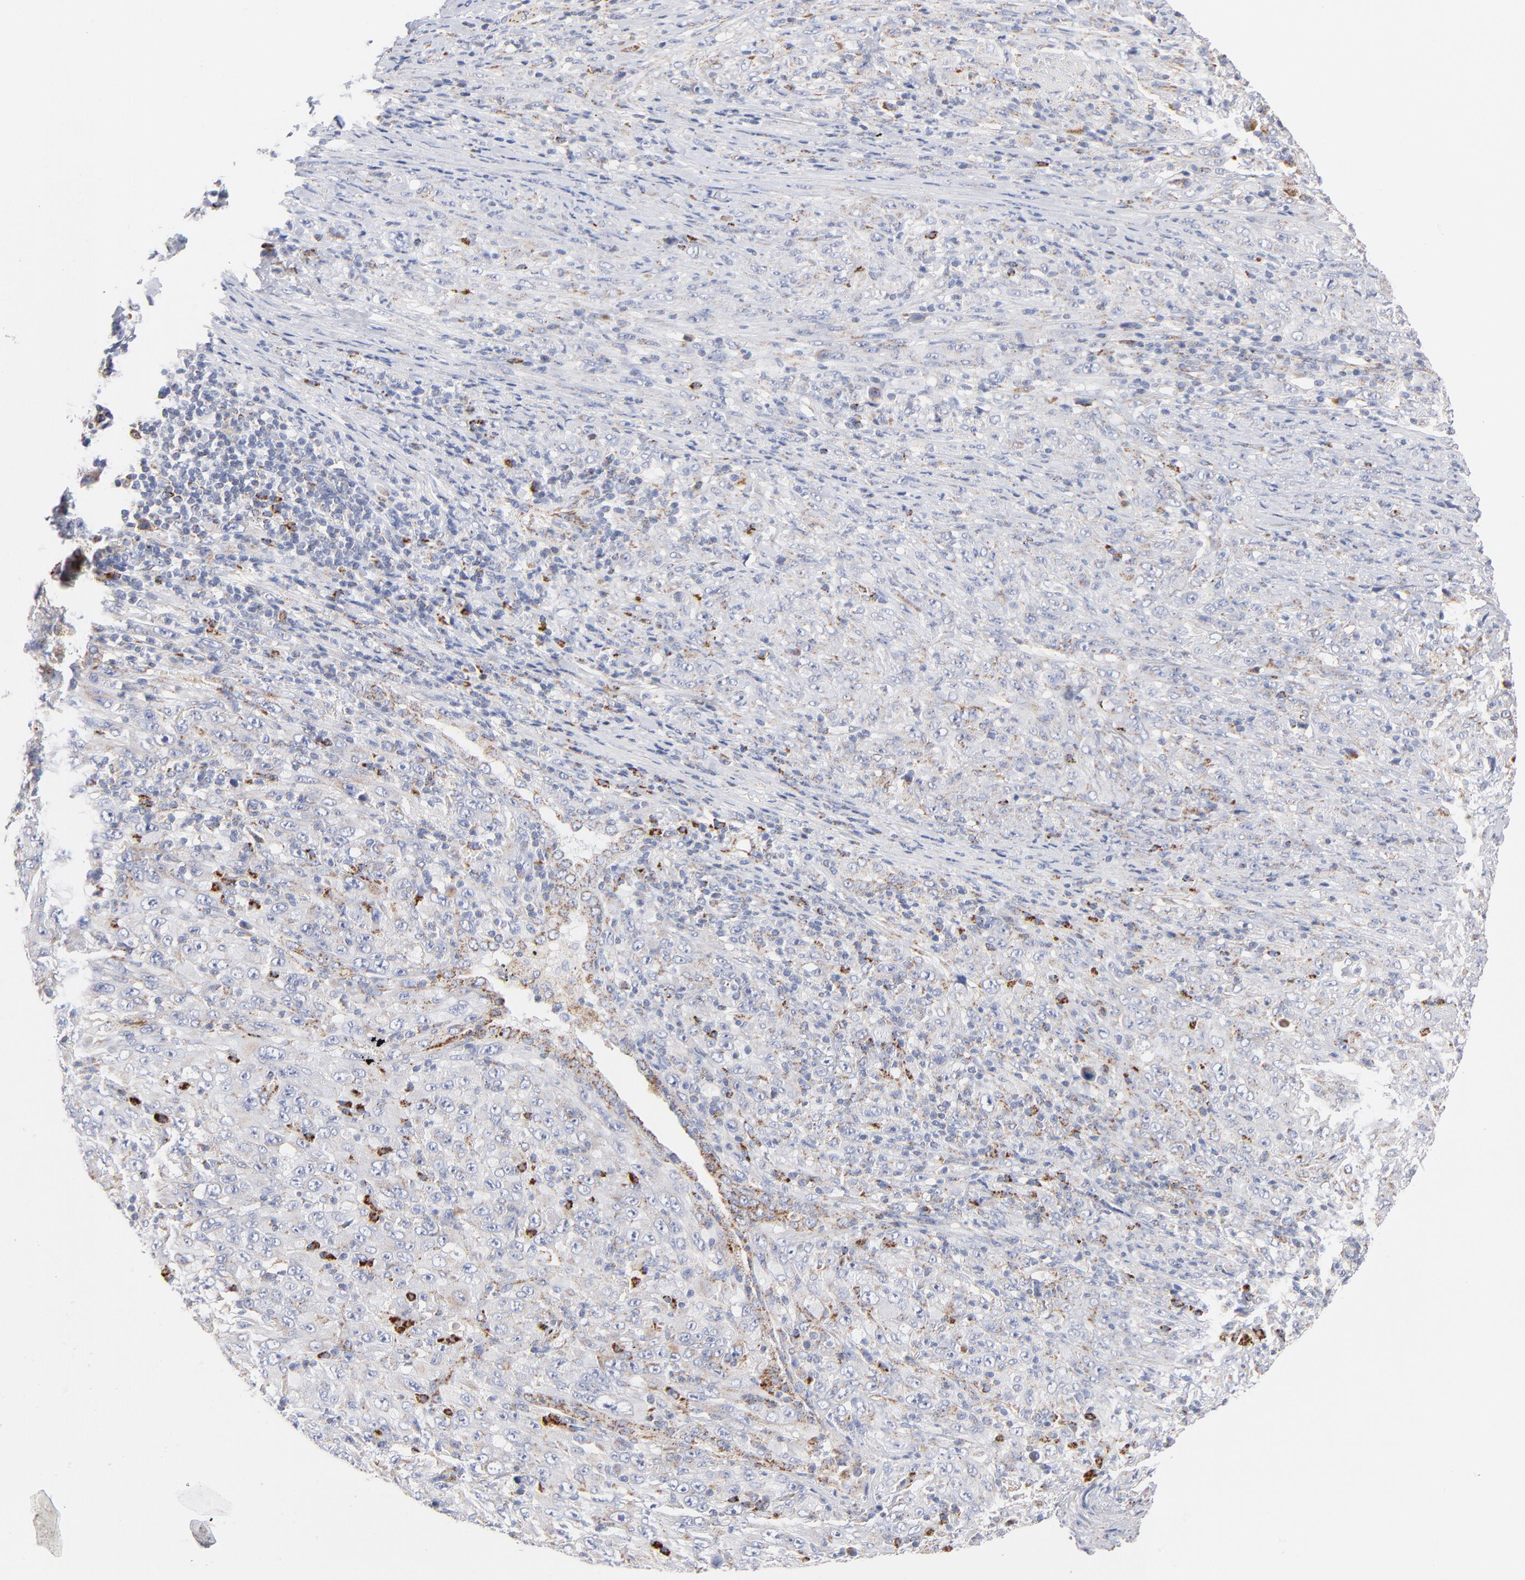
{"staining": {"intensity": "weak", "quantity": ">75%", "location": "cytoplasmic/membranous"}, "tissue": "melanoma", "cell_type": "Tumor cells", "image_type": "cancer", "snomed": [{"axis": "morphology", "description": "Malignant melanoma, Metastatic site"}, {"axis": "topography", "description": "Skin"}], "caption": "Protein expression analysis of melanoma shows weak cytoplasmic/membranous expression in about >75% of tumor cells.", "gene": "DLAT", "patient": {"sex": "female", "age": 56}}